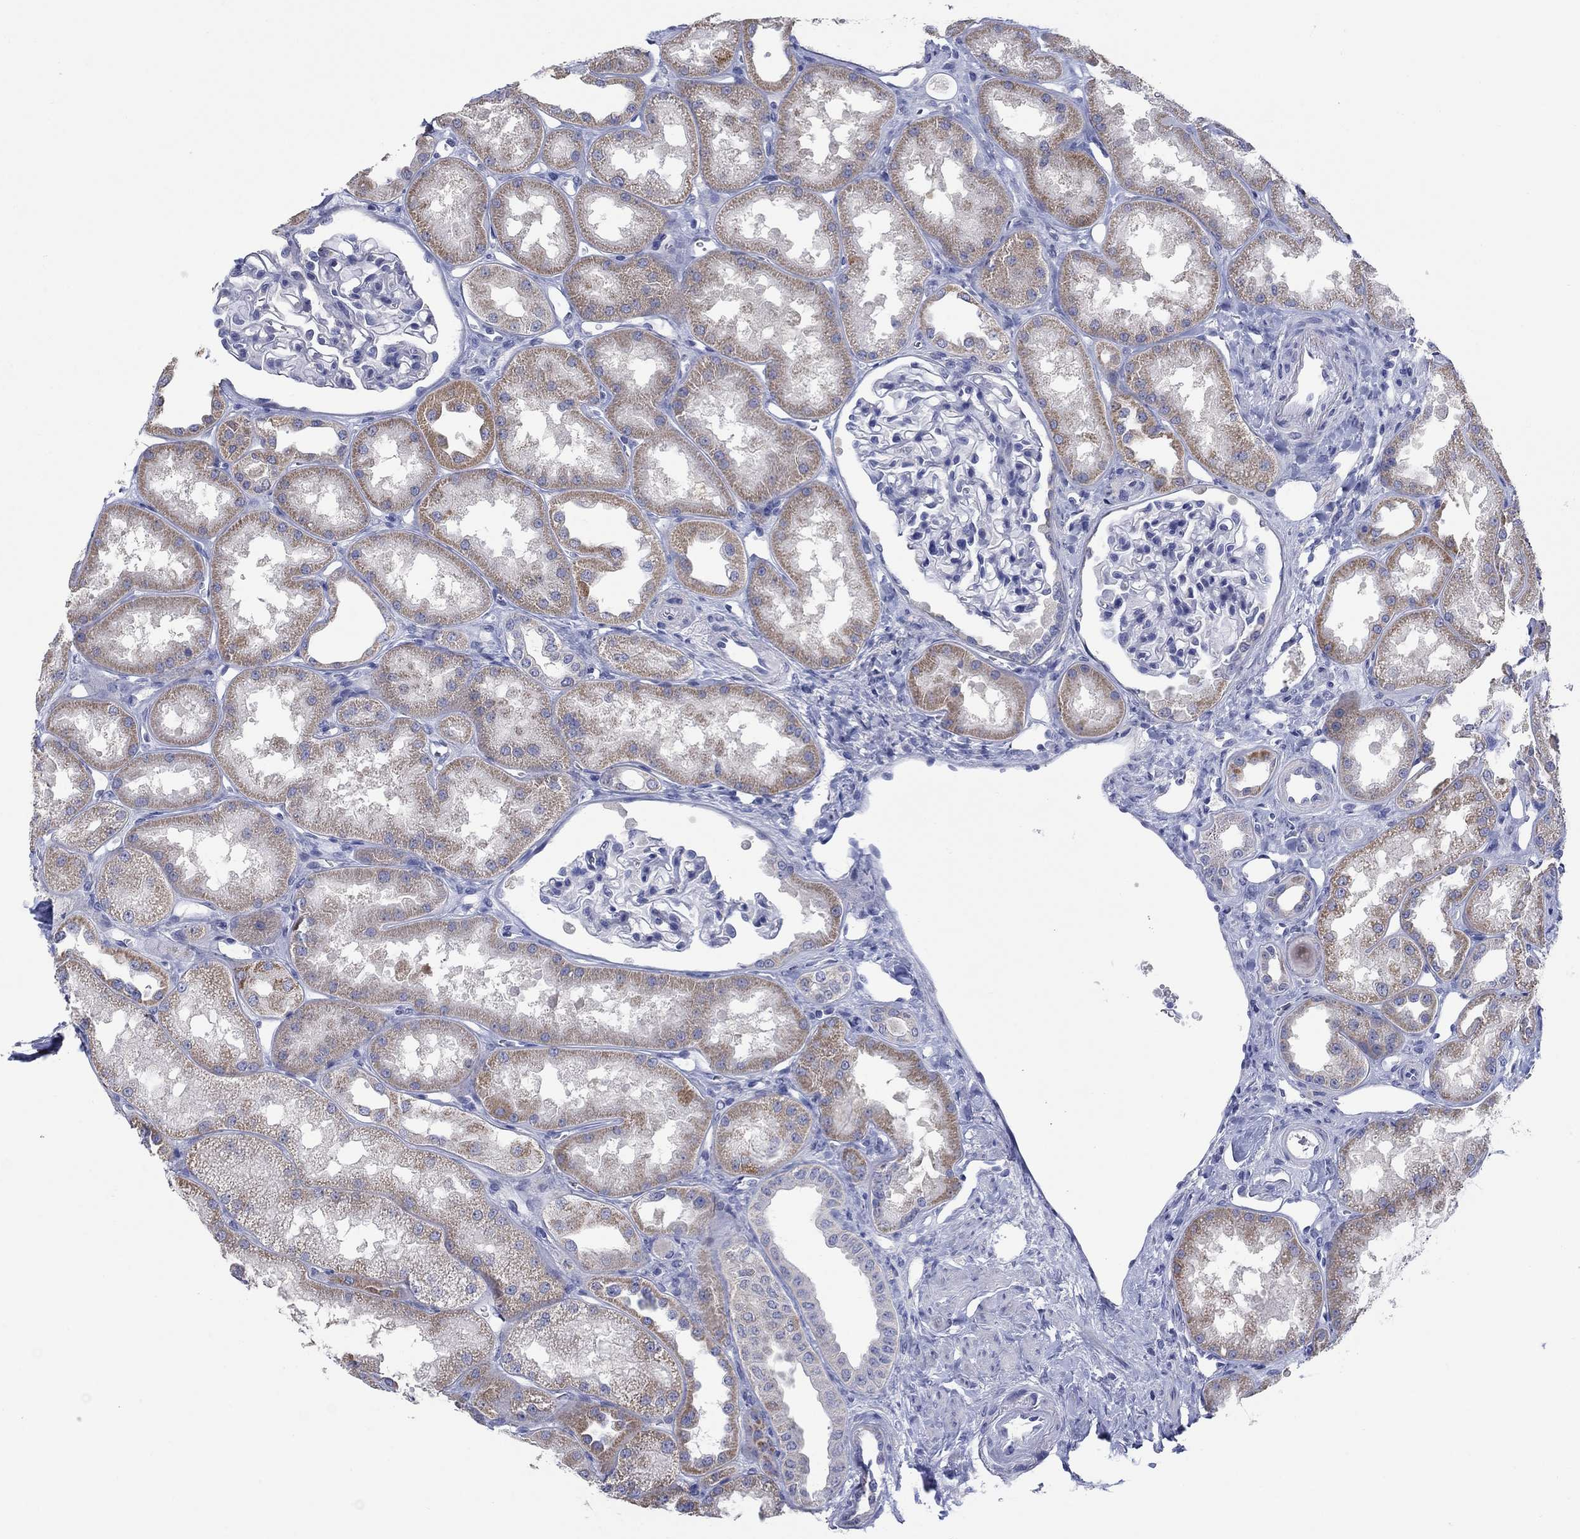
{"staining": {"intensity": "negative", "quantity": "none", "location": "none"}, "tissue": "kidney", "cell_type": "Cells in glomeruli", "image_type": "normal", "snomed": [{"axis": "morphology", "description": "Normal tissue, NOS"}, {"axis": "topography", "description": "Kidney"}], "caption": "This is a micrograph of immunohistochemistry (IHC) staining of normal kidney, which shows no positivity in cells in glomeruli.", "gene": "CLVS1", "patient": {"sex": "male", "age": 61}}